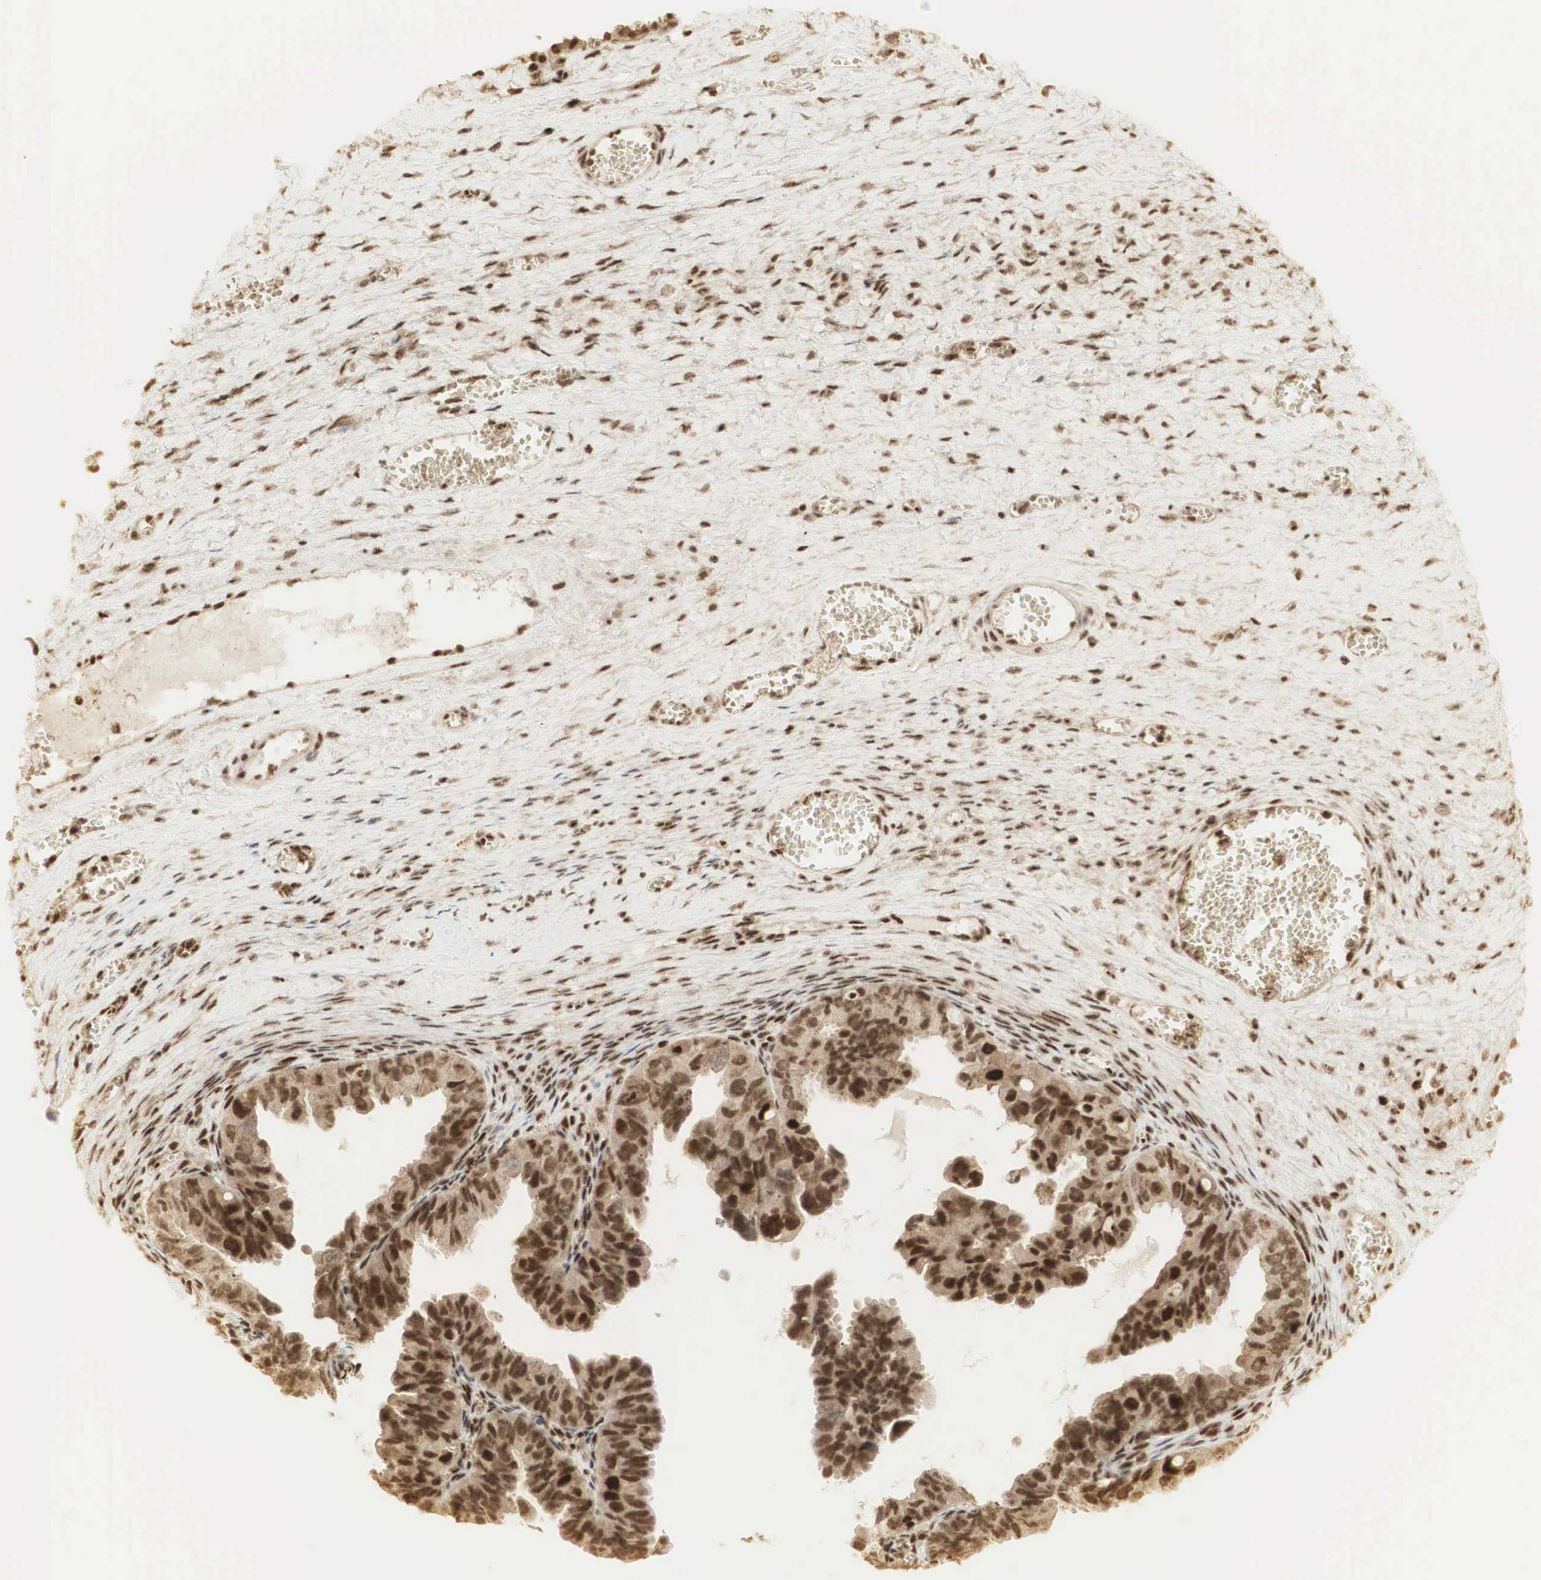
{"staining": {"intensity": "strong", "quantity": "25%-75%", "location": "cytoplasmic/membranous,nuclear"}, "tissue": "ovarian cancer", "cell_type": "Tumor cells", "image_type": "cancer", "snomed": [{"axis": "morphology", "description": "Carcinoma, endometroid"}, {"axis": "topography", "description": "Ovary"}], "caption": "A brown stain labels strong cytoplasmic/membranous and nuclear expression of a protein in ovarian cancer tumor cells. The staining was performed using DAB (3,3'-diaminobenzidine), with brown indicating positive protein expression. Nuclei are stained blue with hematoxylin.", "gene": "RNF113A", "patient": {"sex": "female", "age": 85}}